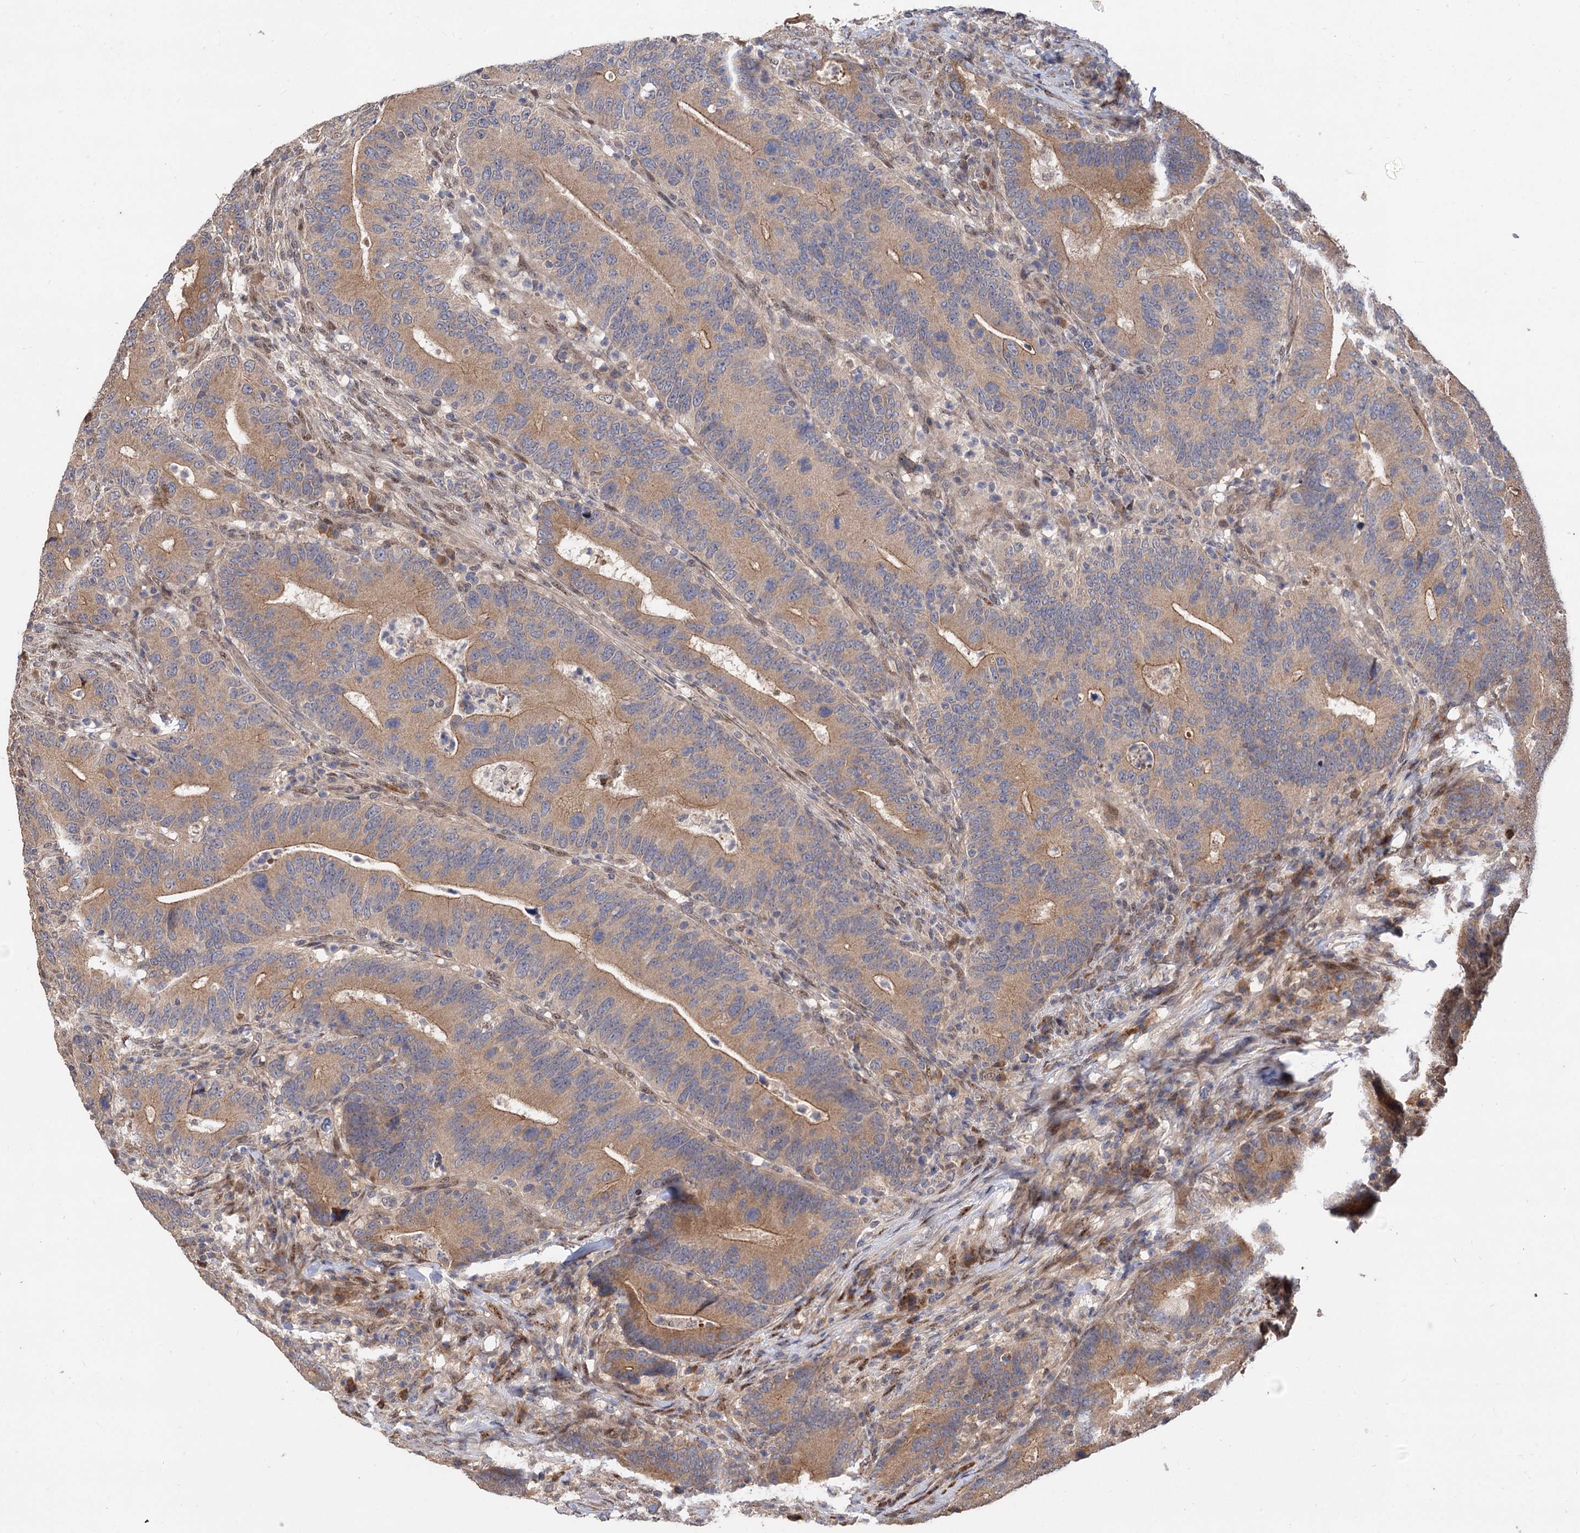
{"staining": {"intensity": "moderate", "quantity": "25%-75%", "location": "cytoplasmic/membranous"}, "tissue": "colorectal cancer", "cell_type": "Tumor cells", "image_type": "cancer", "snomed": [{"axis": "morphology", "description": "Adenocarcinoma, NOS"}, {"axis": "topography", "description": "Colon"}], "caption": "Protein analysis of colorectal adenocarcinoma tissue displays moderate cytoplasmic/membranous expression in approximately 25%-75% of tumor cells.", "gene": "FBXW8", "patient": {"sex": "female", "age": 66}}